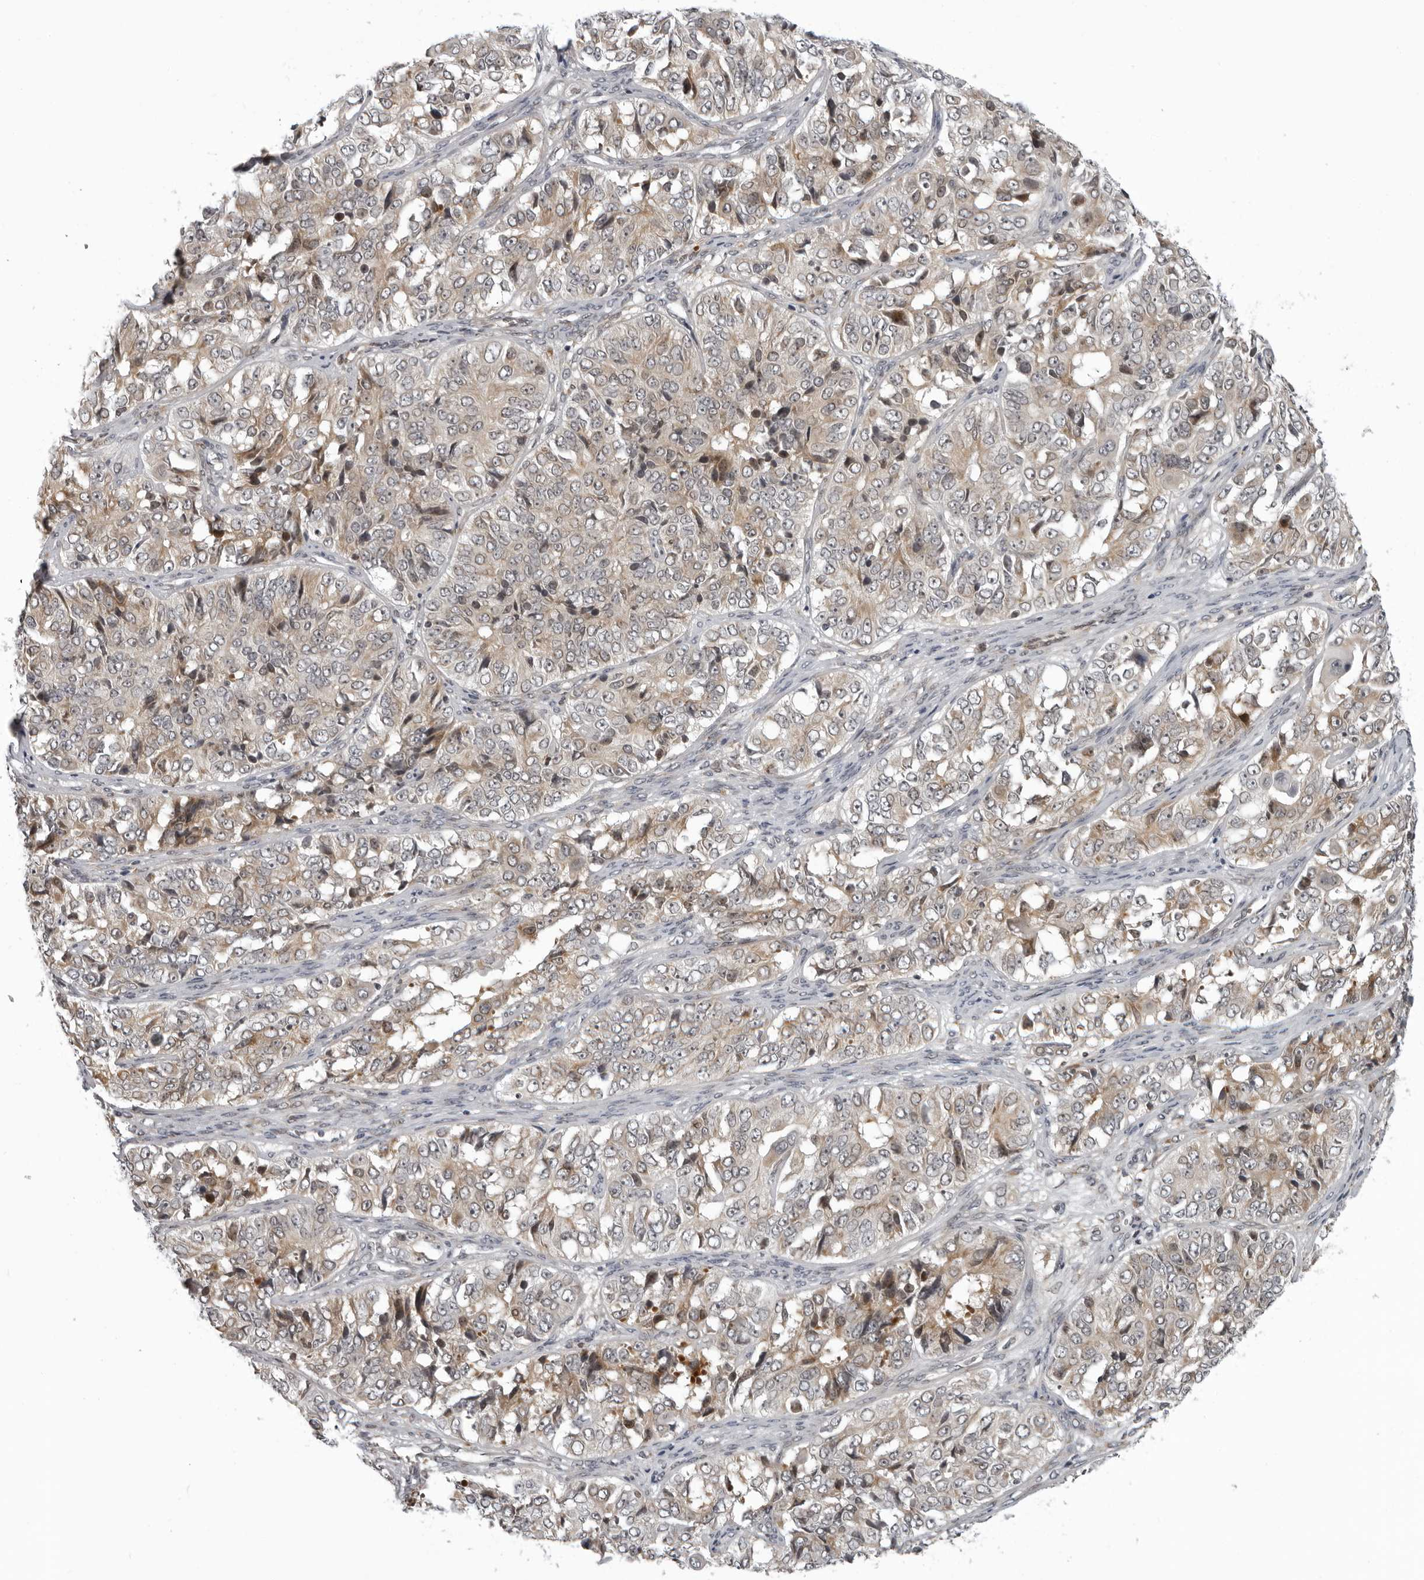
{"staining": {"intensity": "weak", "quantity": ">75%", "location": "cytoplasmic/membranous"}, "tissue": "ovarian cancer", "cell_type": "Tumor cells", "image_type": "cancer", "snomed": [{"axis": "morphology", "description": "Carcinoma, endometroid"}, {"axis": "topography", "description": "Ovary"}], "caption": "Immunohistochemistry (IHC) of ovarian cancer shows low levels of weak cytoplasmic/membranous staining in approximately >75% of tumor cells.", "gene": "THOP1", "patient": {"sex": "female", "age": 51}}